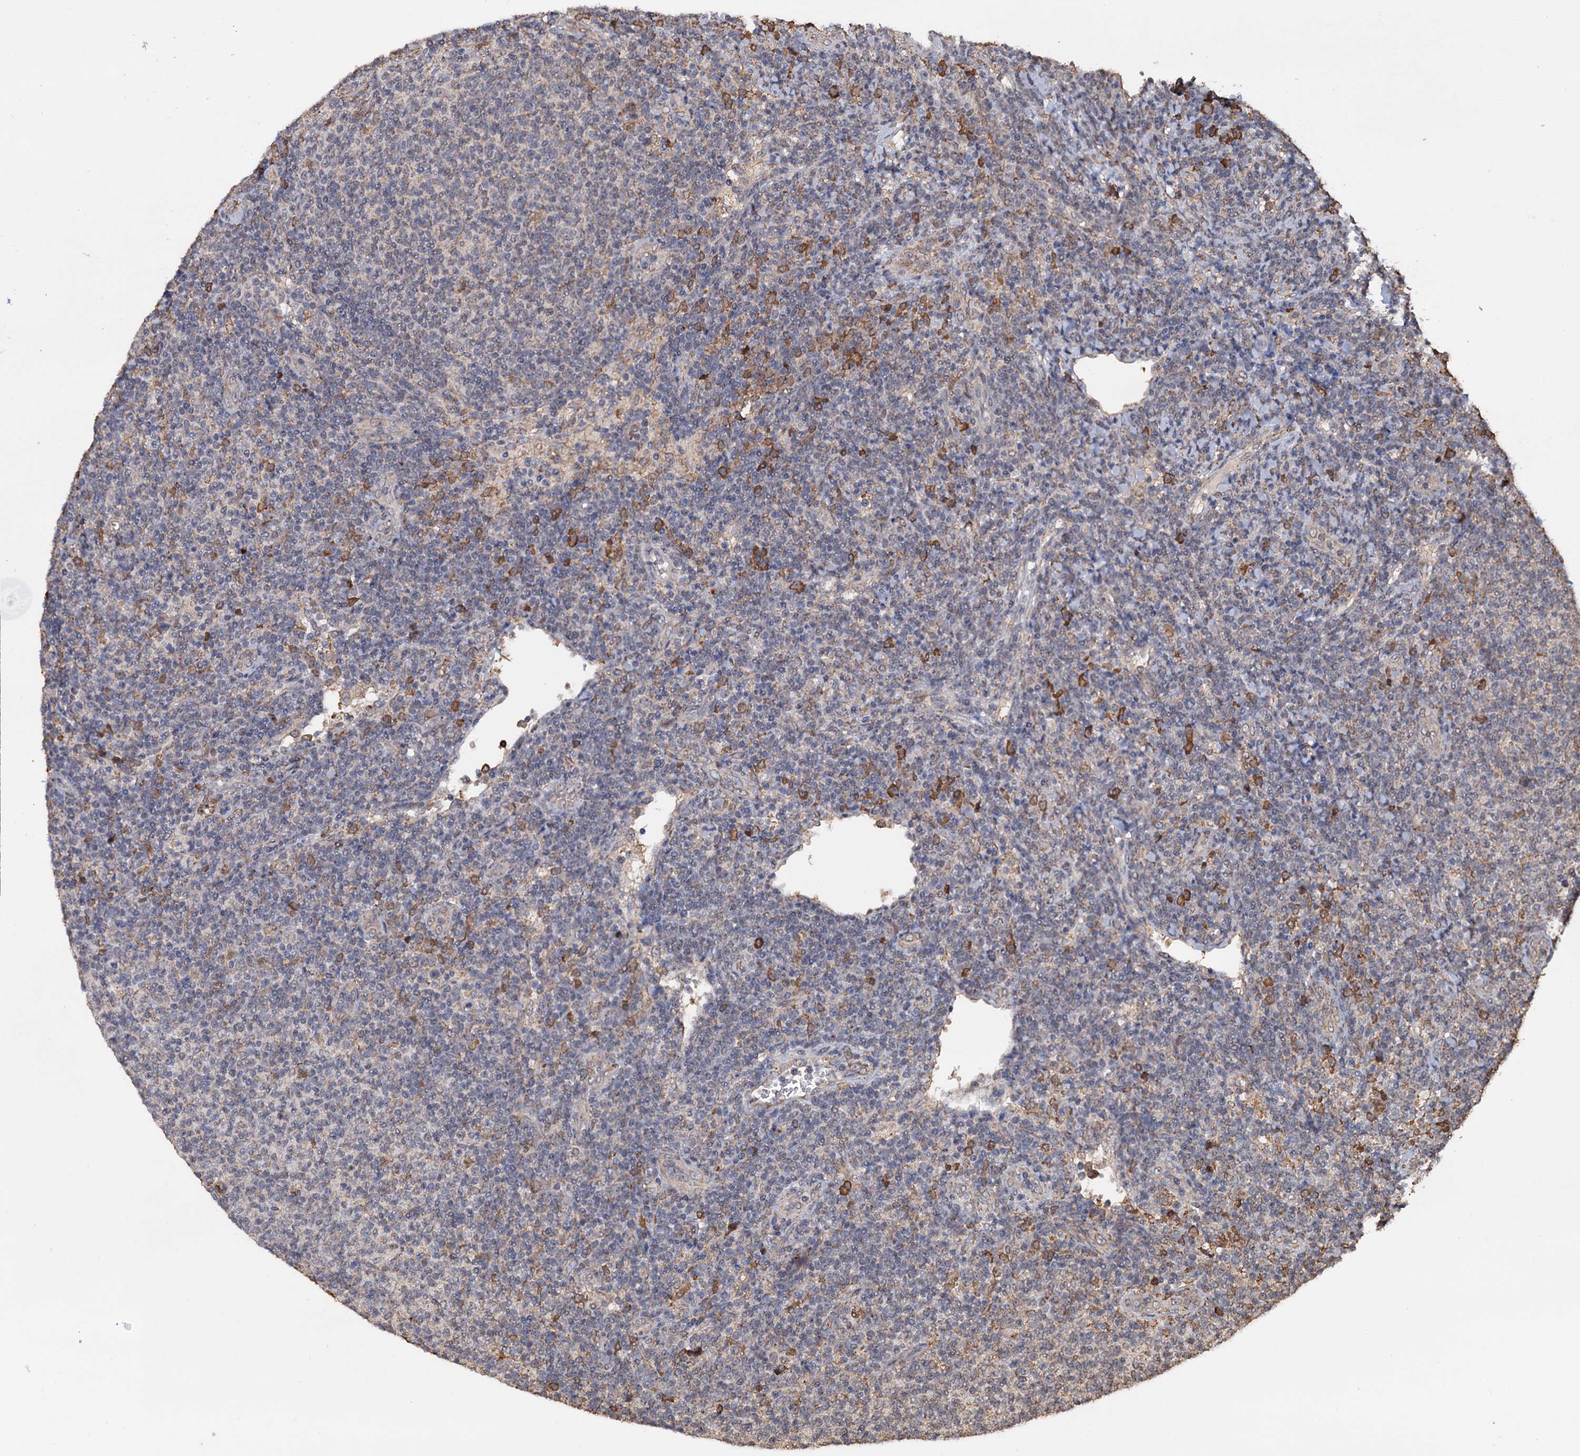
{"staining": {"intensity": "negative", "quantity": "none", "location": "none"}, "tissue": "lymphoma", "cell_type": "Tumor cells", "image_type": "cancer", "snomed": [{"axis": "morphology", "description": "Malignant lymphoma, non-Hodgkin's type, Low grade"}, {"axis": "topography", "description": "Lymph node"}], "caption": "Human low-grade malignant lymphoma, non-Hodgkin's type stained for a protein using immunohistochemistry displays no expression in tumor cells.", "gene": "TBC1D12", "patient": {"sex": "male", "age": 66}}